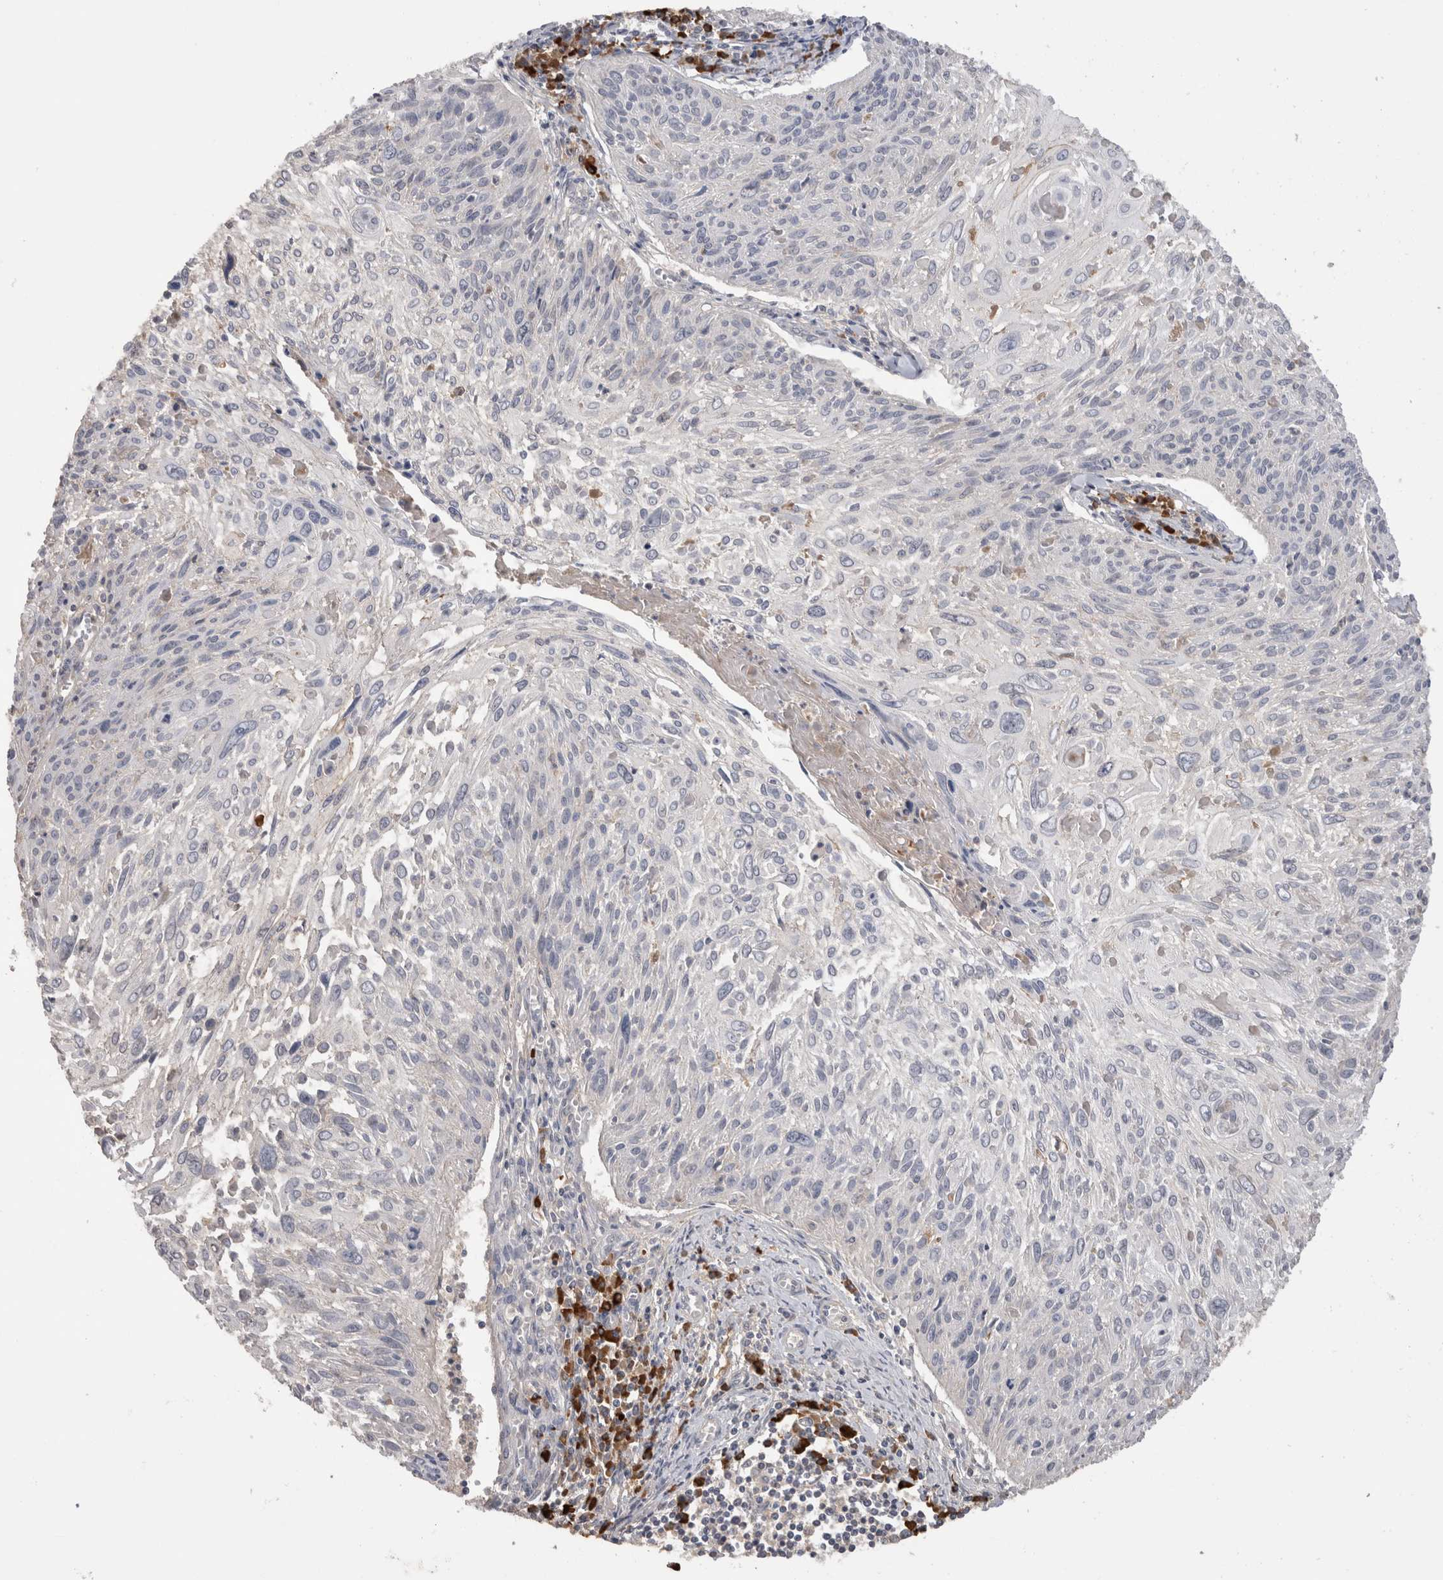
{"staining": {"intensity": "negative", "quantity": "none", "location": "none"}, "tissue": "cervical cancer", "cell_type": "Tumor cells", "image_type": "cancer", "snomed": [{"axis": "morphology", "description": "Squamous cell carcinoma, NOS"}, {"axis": "topography", "description": "Cervix"}], "caption": "Immunohistochemistry (IHC) histopathology image of human cervical squamous cell carcinoma stained for a protein (brown), which demonstrates no expression in tumor cells.", "gene": "PPP3CC", "patient": {"sex": "female", "age": 51}}